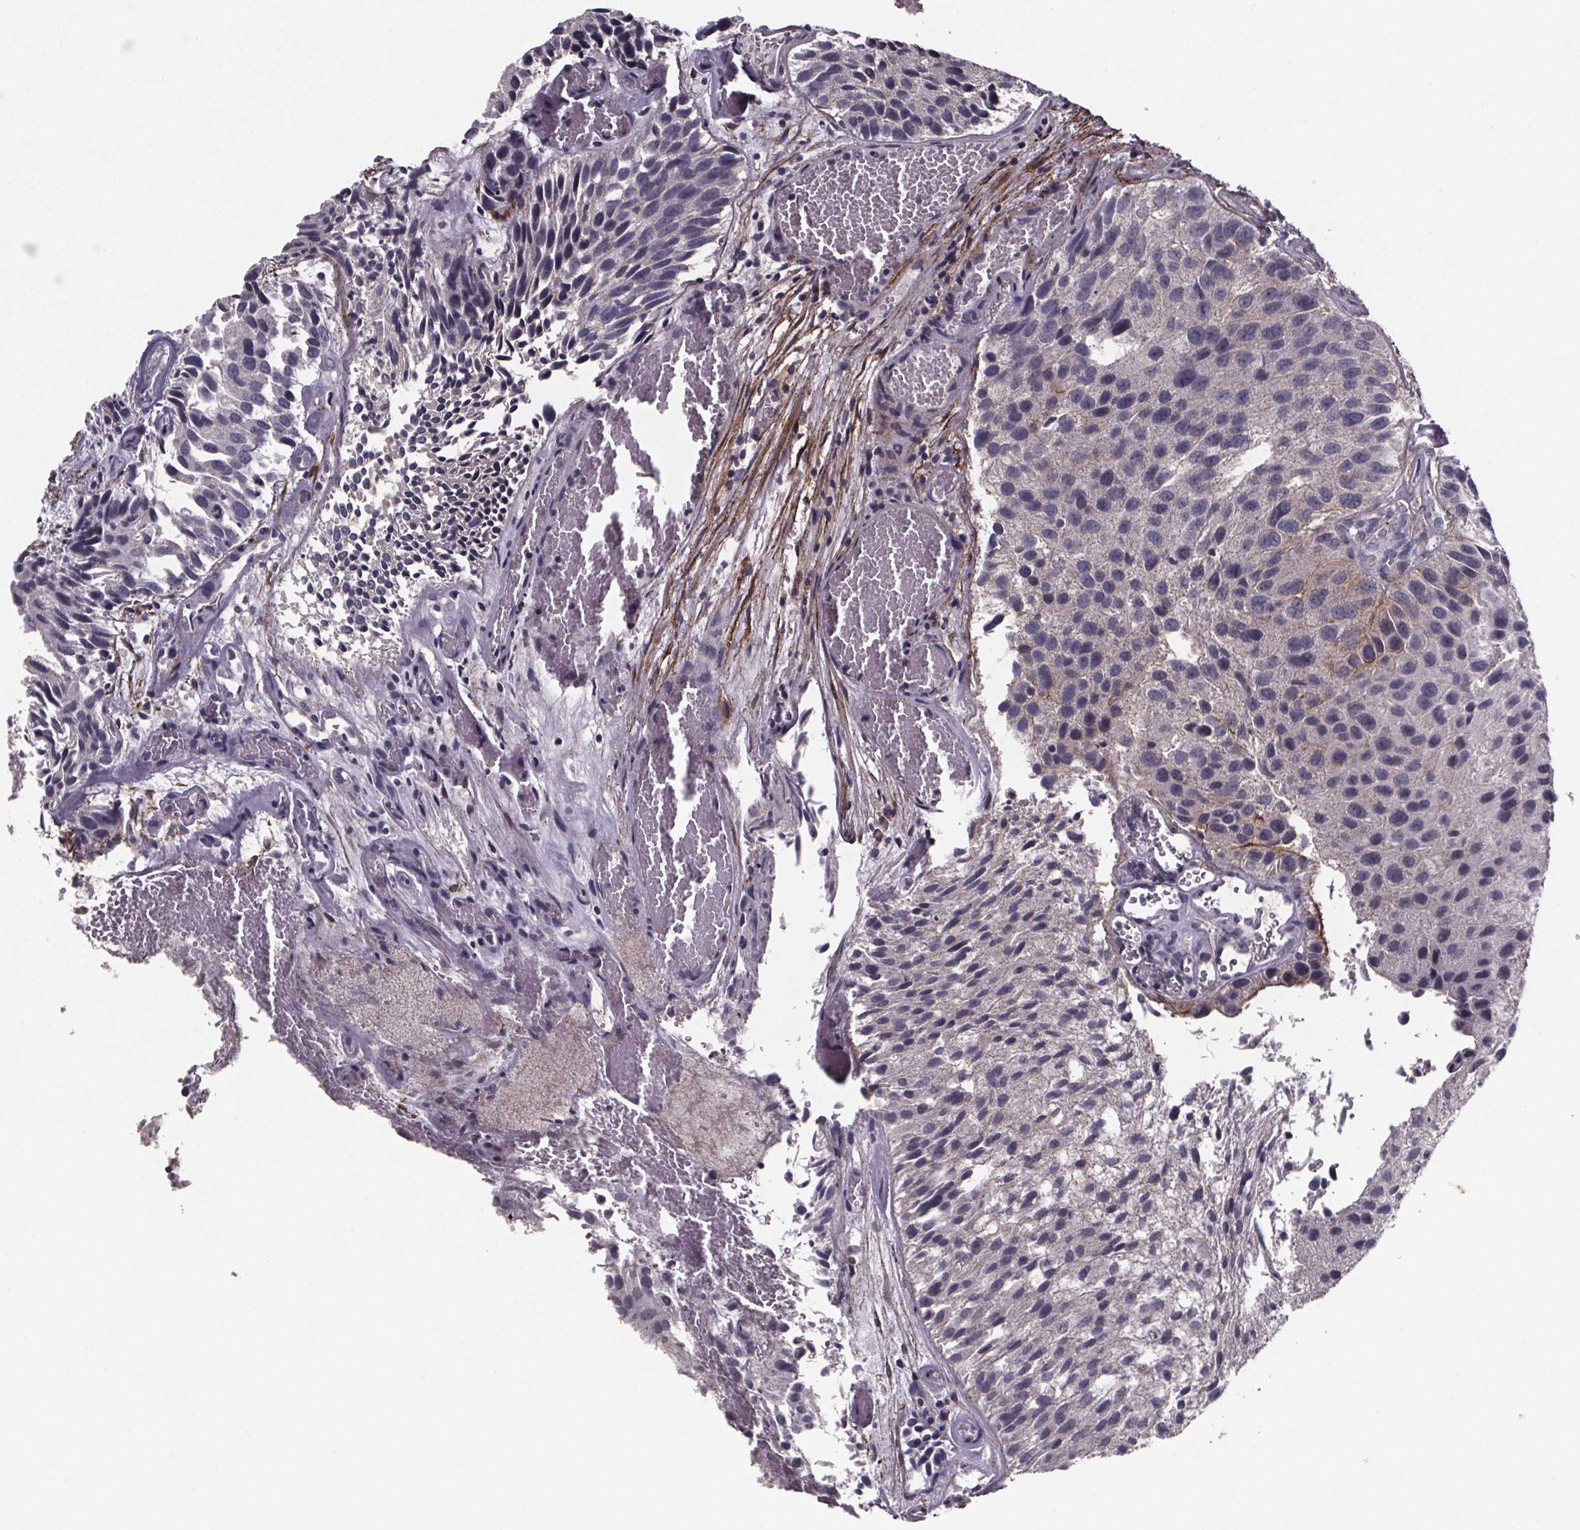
{"staining": {"intensity": "negative", "quantity": "none", "location": "none"}, "tissue": "urothelial cancer", "cell_type": "Tumor cells", "image_type": "cancer", "snomed": [{"axis": "morphology", "description": "Urothelial carcinoma, Low grade"}, {"axis": "topography", "description": "Urinary bladder"}], "caption": "Immunohistochemical staining of urothelial cancer reveals no significant positivity in tumor cells.", "gene": "PALLD", "patient": {"sex": "female", "age": 87}}